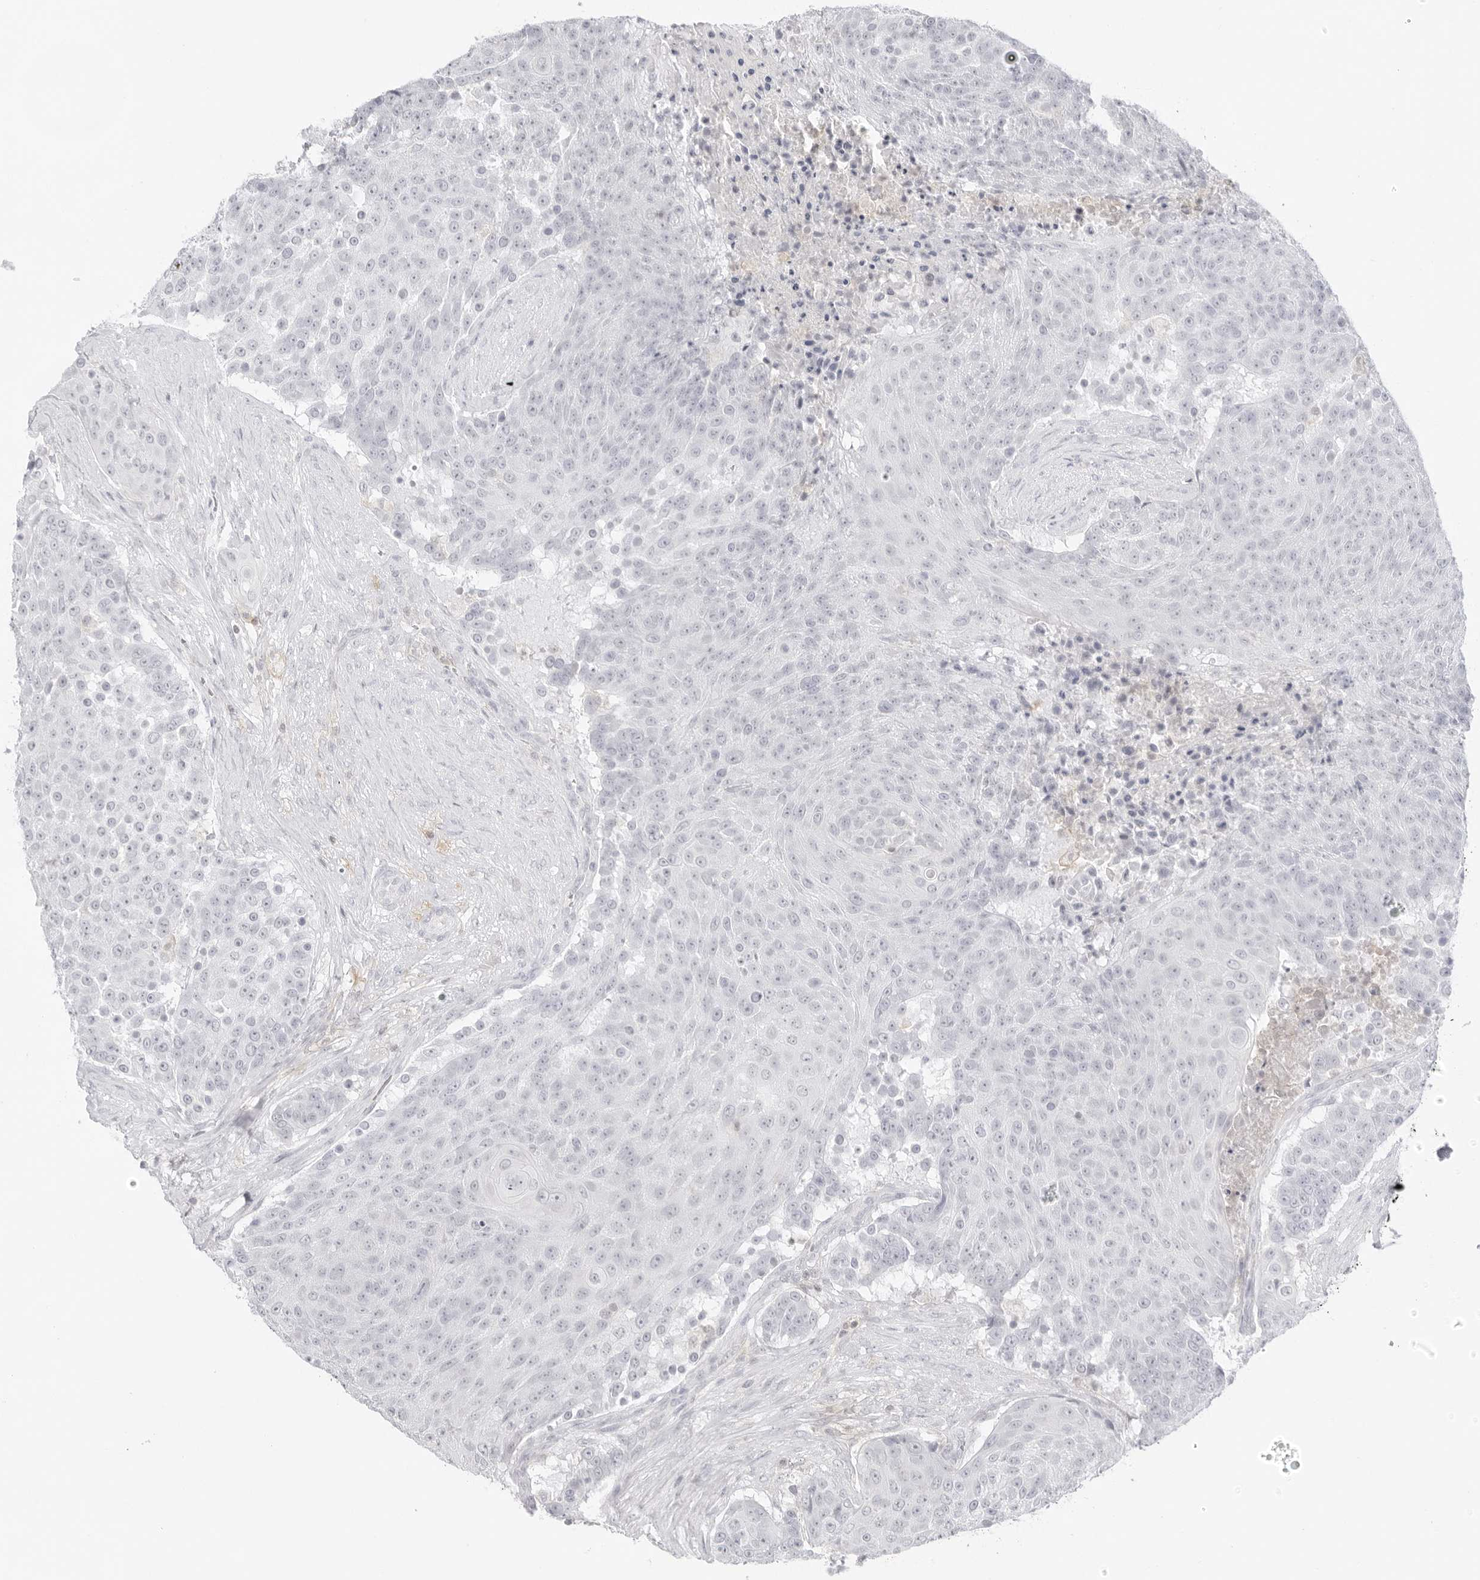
{"staining": {"intensity": "negative", "quantity": "none", "location": "none"}, "tissue": "urothelial cancer", "cell_type": "Tumor cells", "image_type": "cancer", "snomed": [{"axis": "morphology", "description": "Urothelial carcinoma, High grade"}, {"axis": "topography", "description": "Urinary bladder"}], "caption": "Urothelial cancer was stained to show a protein in brown. There is no significant expression in tumor cells.", "gene": "TNFRSF14", "patient": {"sex": "female", "age": 63}}